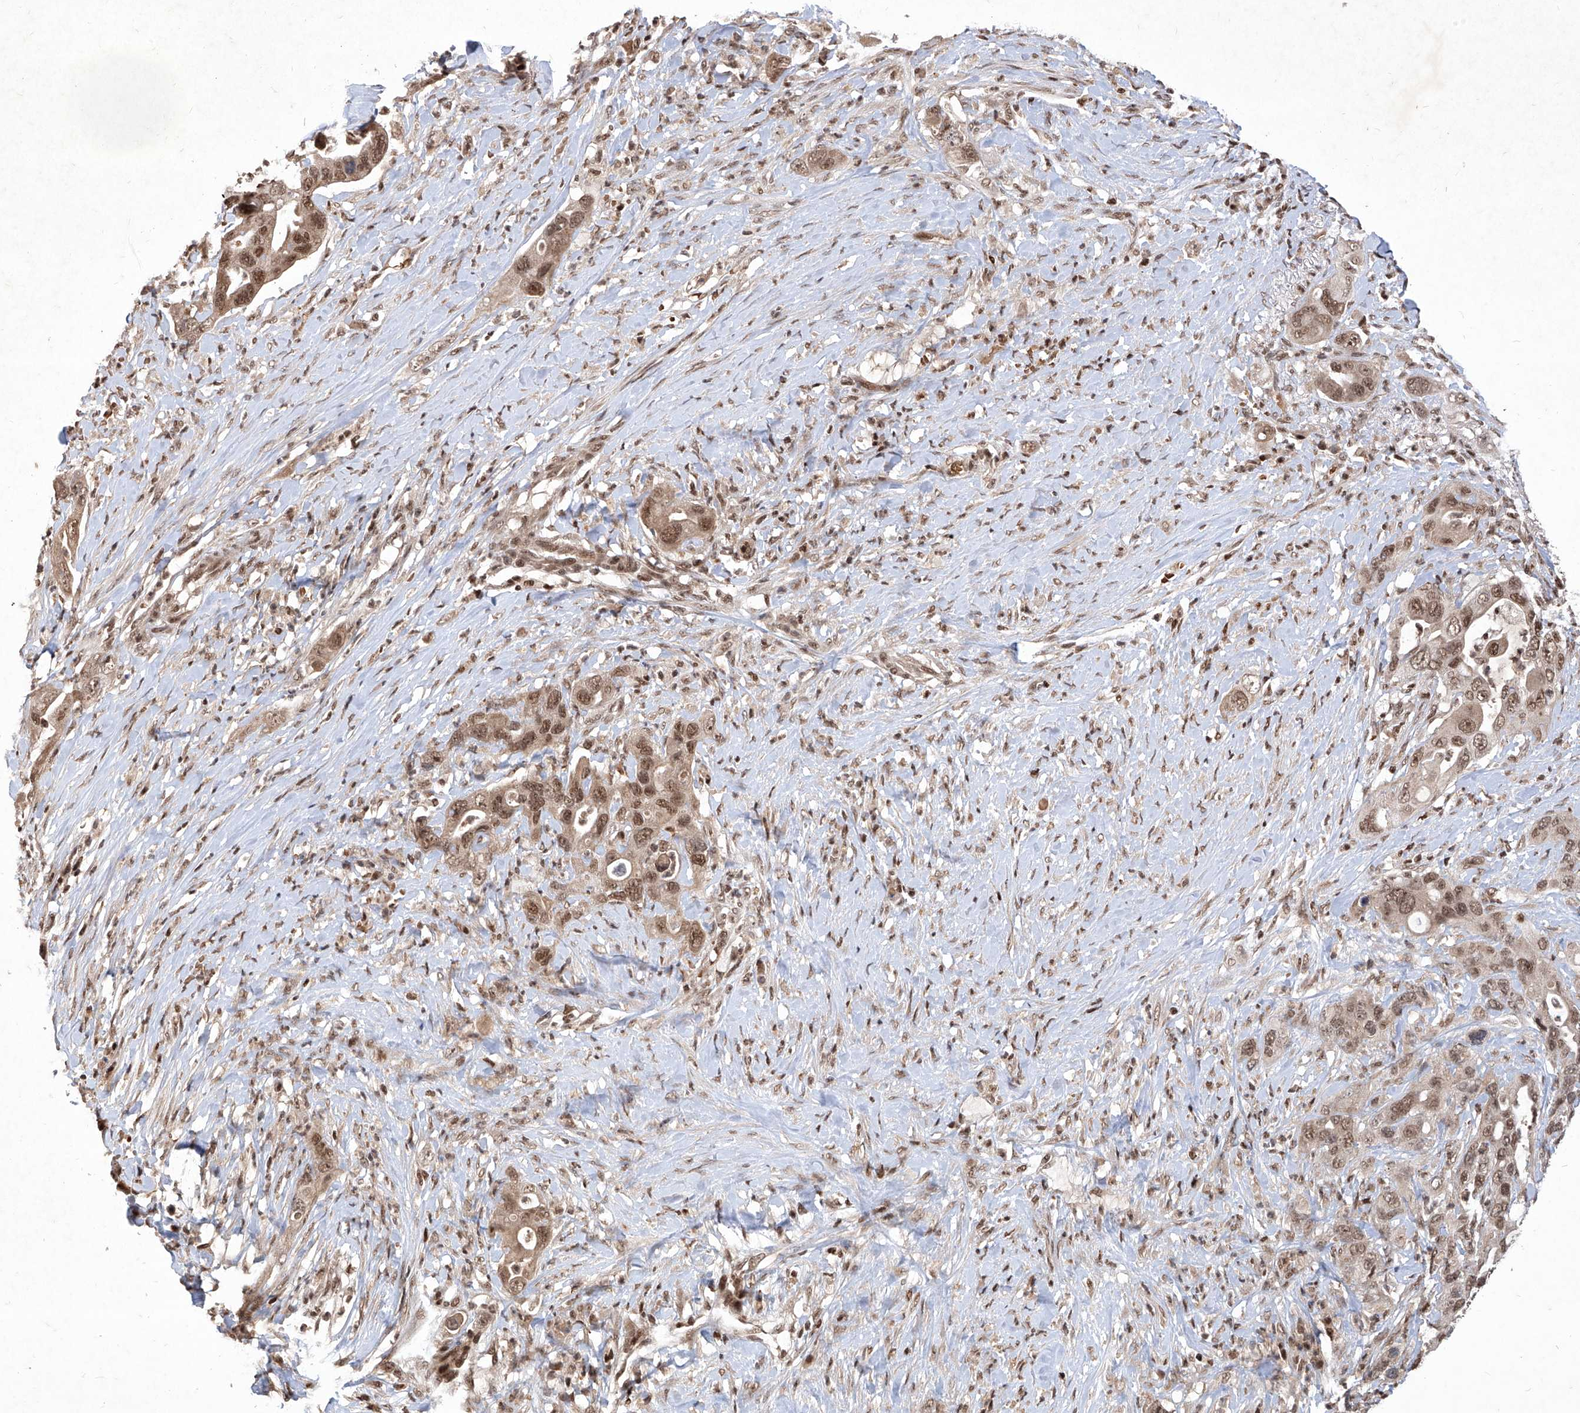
{"staining": {"intensity": "moderate", "quantity": ">75%", "location": "cytoplasmic/membranous,nuclear"}, "tissue": "pancreatic cancer", "cell_type": "Tumor cells", "image_type": "cancer", "snomed": [{"axis": "morphology", "description": "Adenocarcinoma, NOS"}, {"axis": "topography", "description": "Pancreas"}], "caption": "This micrograph reveals immunohistochemistry staining of human pancreatic cancer (adenocarcinoma), with medium moderate cytoplasmic/membranous and nuclear staining in approximately >75% of tumor cells.", "gene": "IRF2", "patient": {"sex": "female", "age": 71}}